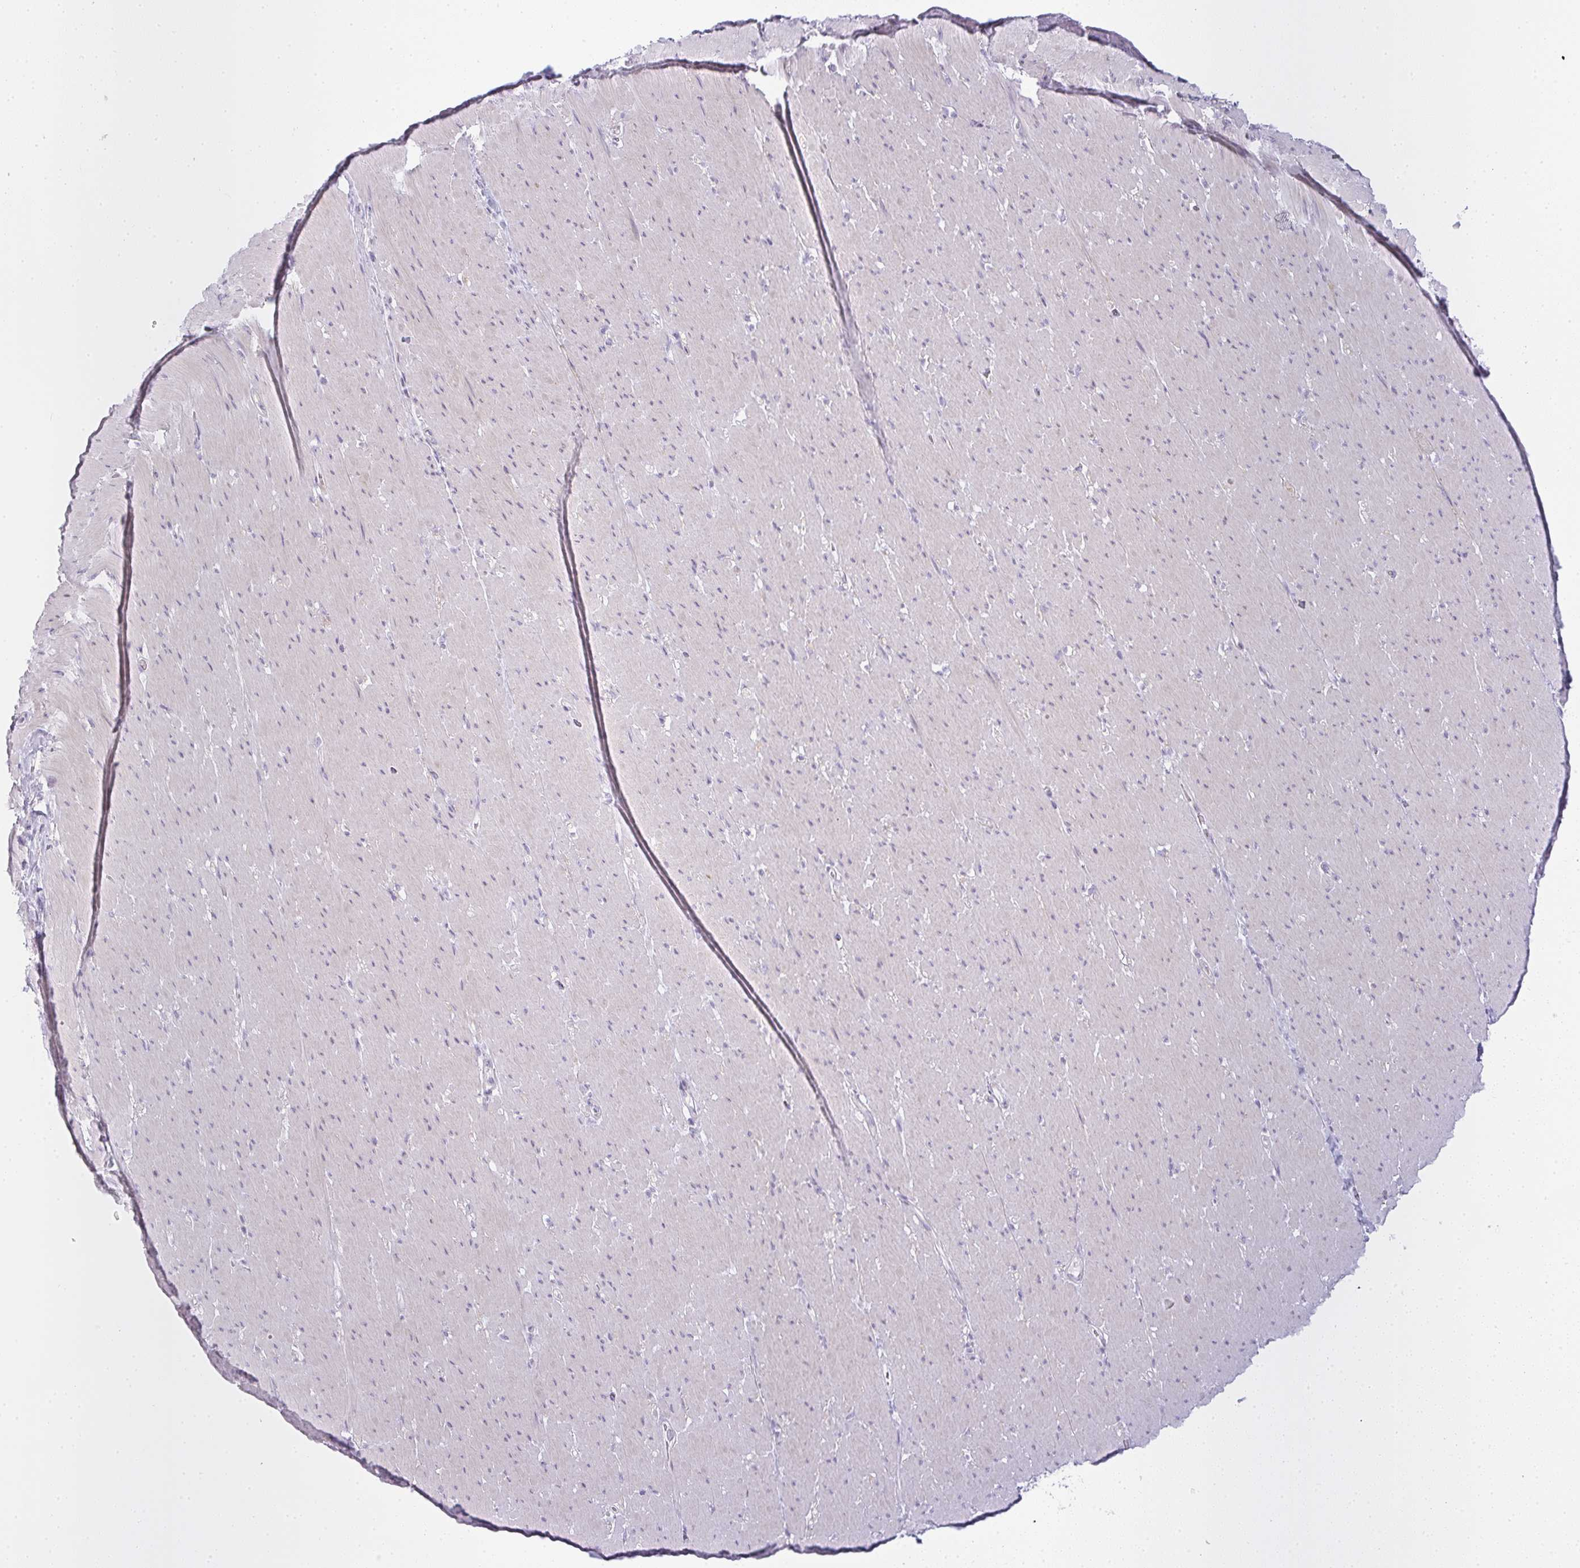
{"staining": {"intensity": "weak", "quantity": "<25%", "location": "cytoplasmic/membranous"}, "tissue": "smooth muscle", "cell_type": "Smooth muscle cells", "image_type": "normal", "snomed": [{"axis": "morphology", "description": "Normal tissue, NOS"}, {"axis": "topography", "description": "Smooth muscle"}, {"axis": "topography", "description": "Rectum"}], "caption": "This is an immunohistochemistry (IHC) micrograph of benign human smooth muscle. There is no staining in smooth muscle cells.", "gene": "SIRPB2", "patient": {"sex": "male", "age": 53}}